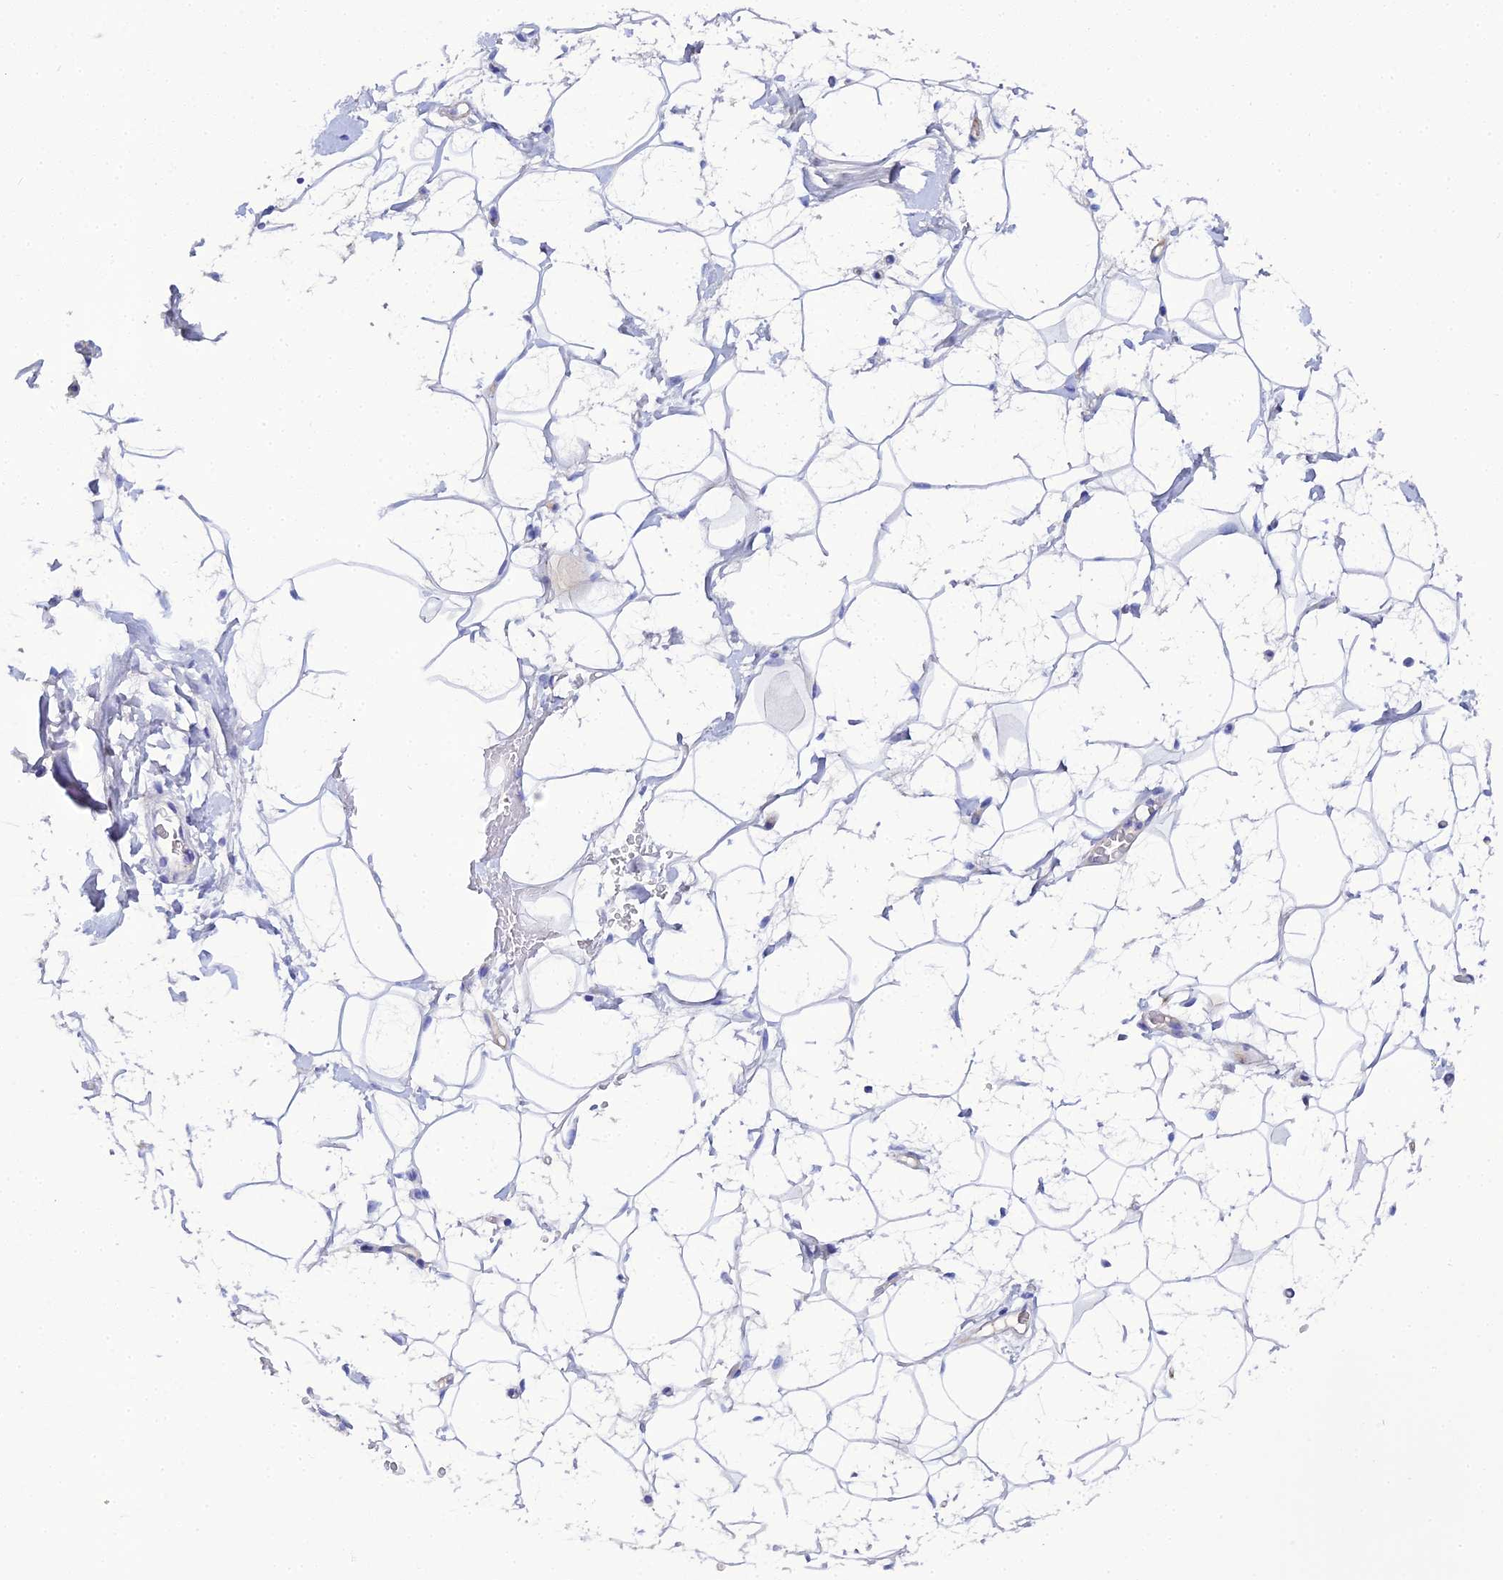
{"staining": {"intensity": "negative", "quantity": "none", "location": "none"}, "tissue": "adipose tissue", "cell_type": "Adipocytes", "image_type": "normal", "snomed": [{"axis": "morphology", "description": "Normal tissue, NOS"}, {"axis": "topography", "description": "Breast"}], "caption": "Immunohistochemistry photomicrograph of normal adipose tissue: adipose tissue stained with DAB demonstrates no significant protein positivity in adipocytes.", "gene": "CELA3A", "patient": {"sex": "female", "age": 26}}